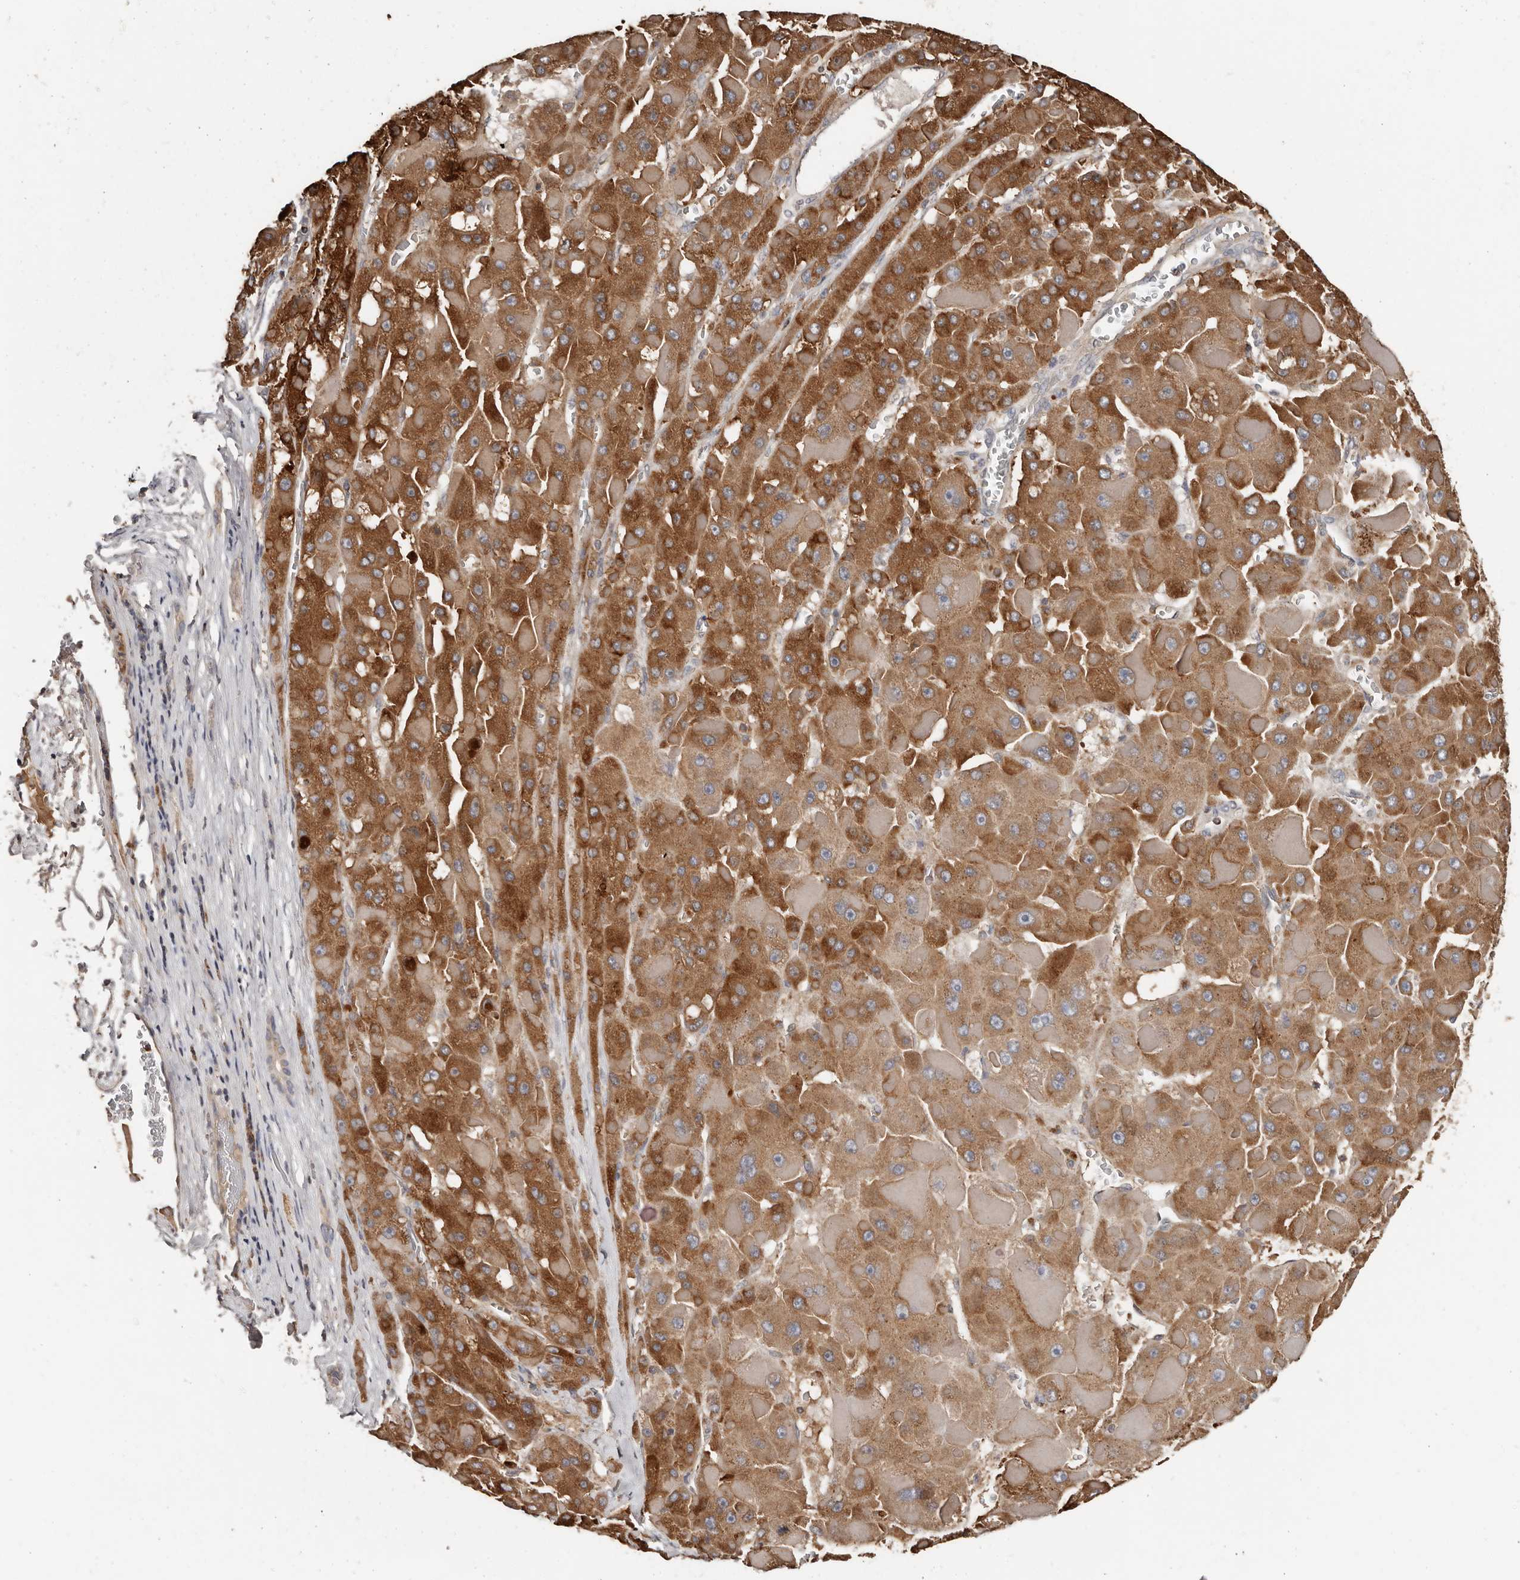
{"staining": {"intensity": "moderate", "quantity": ">75%", "location": "cytoplasmic/membranous"}, "tissue": "liver cancer", "cell_type": "Tumor cells", "image_type": "cancer", "snomed": [{"axis": "morphology", "description": "Carcinoma, Hepatocellular, NOS"}, {"axis": "topography", "description": "Liver"}], "caption": "Immunohistochemical staining of human liver cancer reveals medium levels of moderate cytoplasmic/membranous protein expression in about >75% of tumor cells.", "gene": "SLC39A2", "patient": {"sex": "female", "age": 73}}